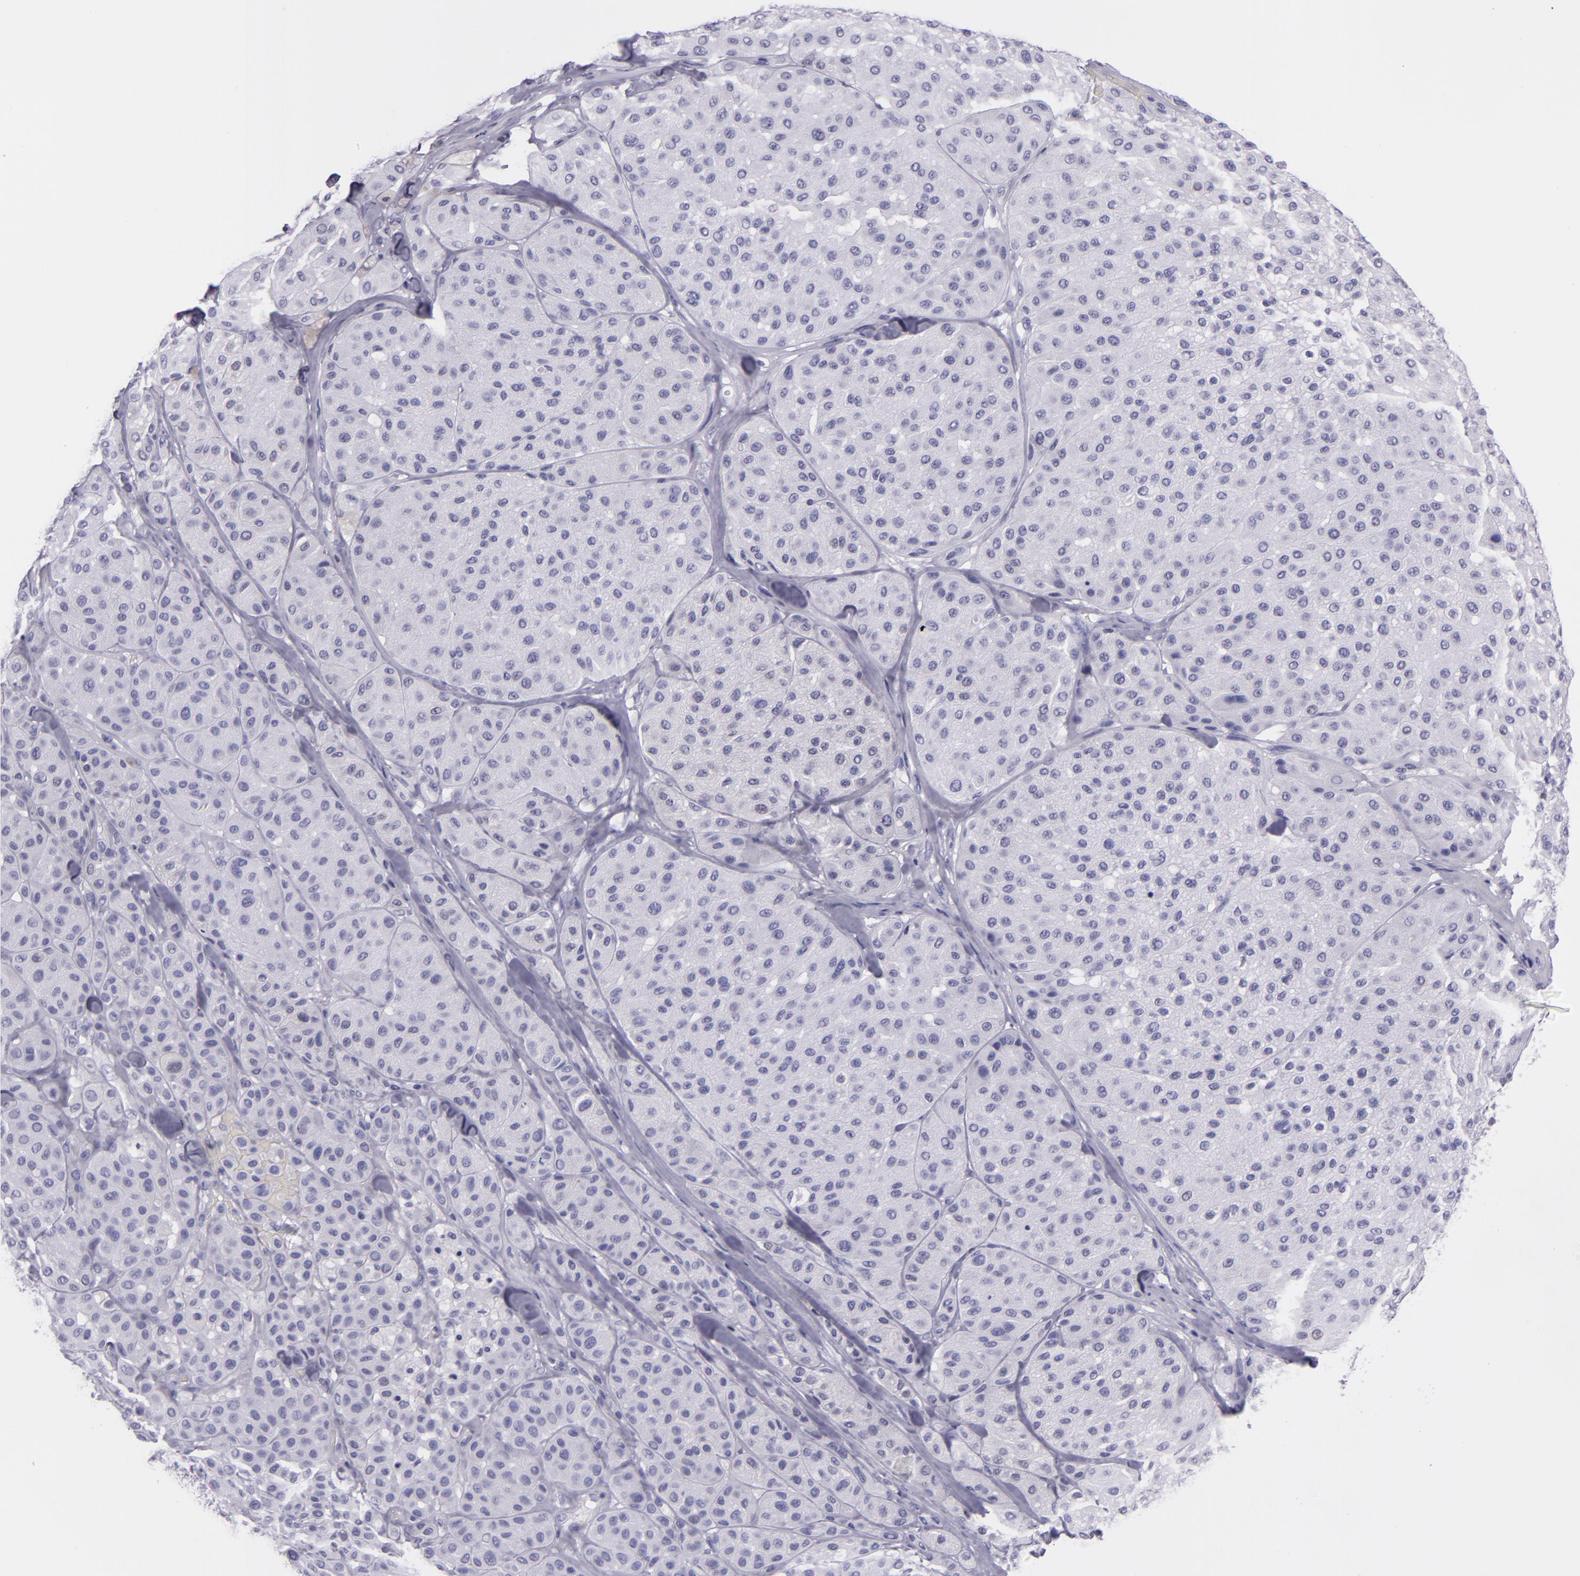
{"staining": {"intensity": "negative", "quantity": "none", "location": "none"}, "tissue": "melanoma", "cell_type": "Tumor cells", "image_type": "cancer", "snomed": [{"axis": "morphology", "description": "Normal tissue, NOS"}, {"axis": "morphology", "description": "Malignant melanoma, Metastatic site"}, {"axis": "topography", "description": "Skin"}], "caption": "Tumor cells show no significant protein staining in malignant melanoma (metastatic site).", "gene": "MUC5AC", "patient": {"sex": "male", "age": 41}}